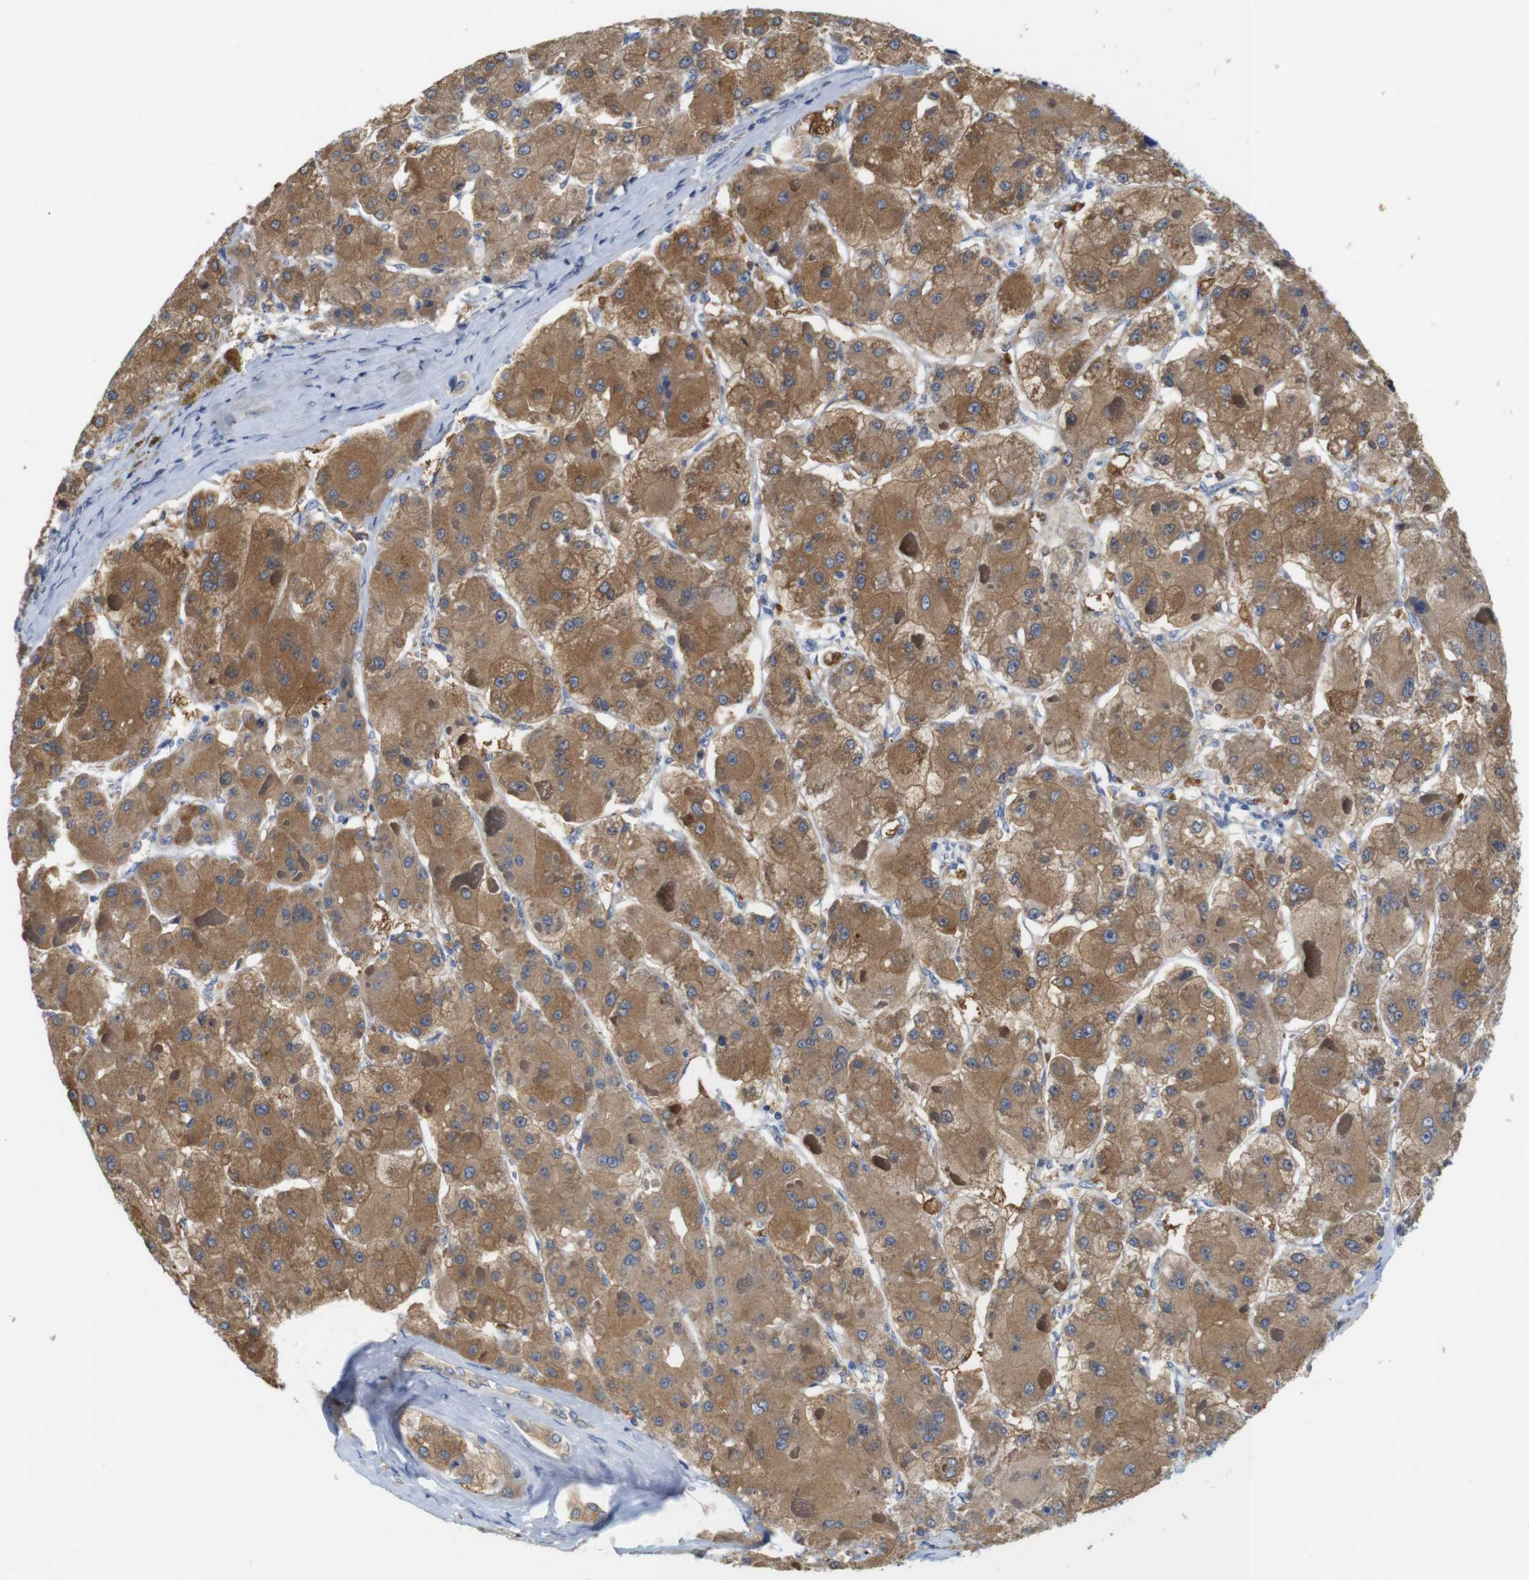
{"staining": {"intensity": "moderate", "quantity": ">75%", "location": "cytoplasmic/membranous"}, "tissue": "liver cancer", "cell_type": "Tumor cells", "image_type": "cancer", "snomed": [{"axis": "morphology", "description": "Carcinoma, Hepatocellular, NOS"}, {"axis": "topography", "description": "Liver"}], "caption": "Immunohistochemistry (IHC) staining of liver cancer (hepatocellular carcinoma), which demonstrates medium levels of moderate cytoplasmic/membranous staining in about >75% of tumor cells indicating moderate cytoplasmic/membranous protein staining. The staining was performed using DAB (brown) for protein detection and nuclei were counterstained in hematoxylin (blue).", "gene": "NEBL", "patient": {"sex": "female", "age": 73}}